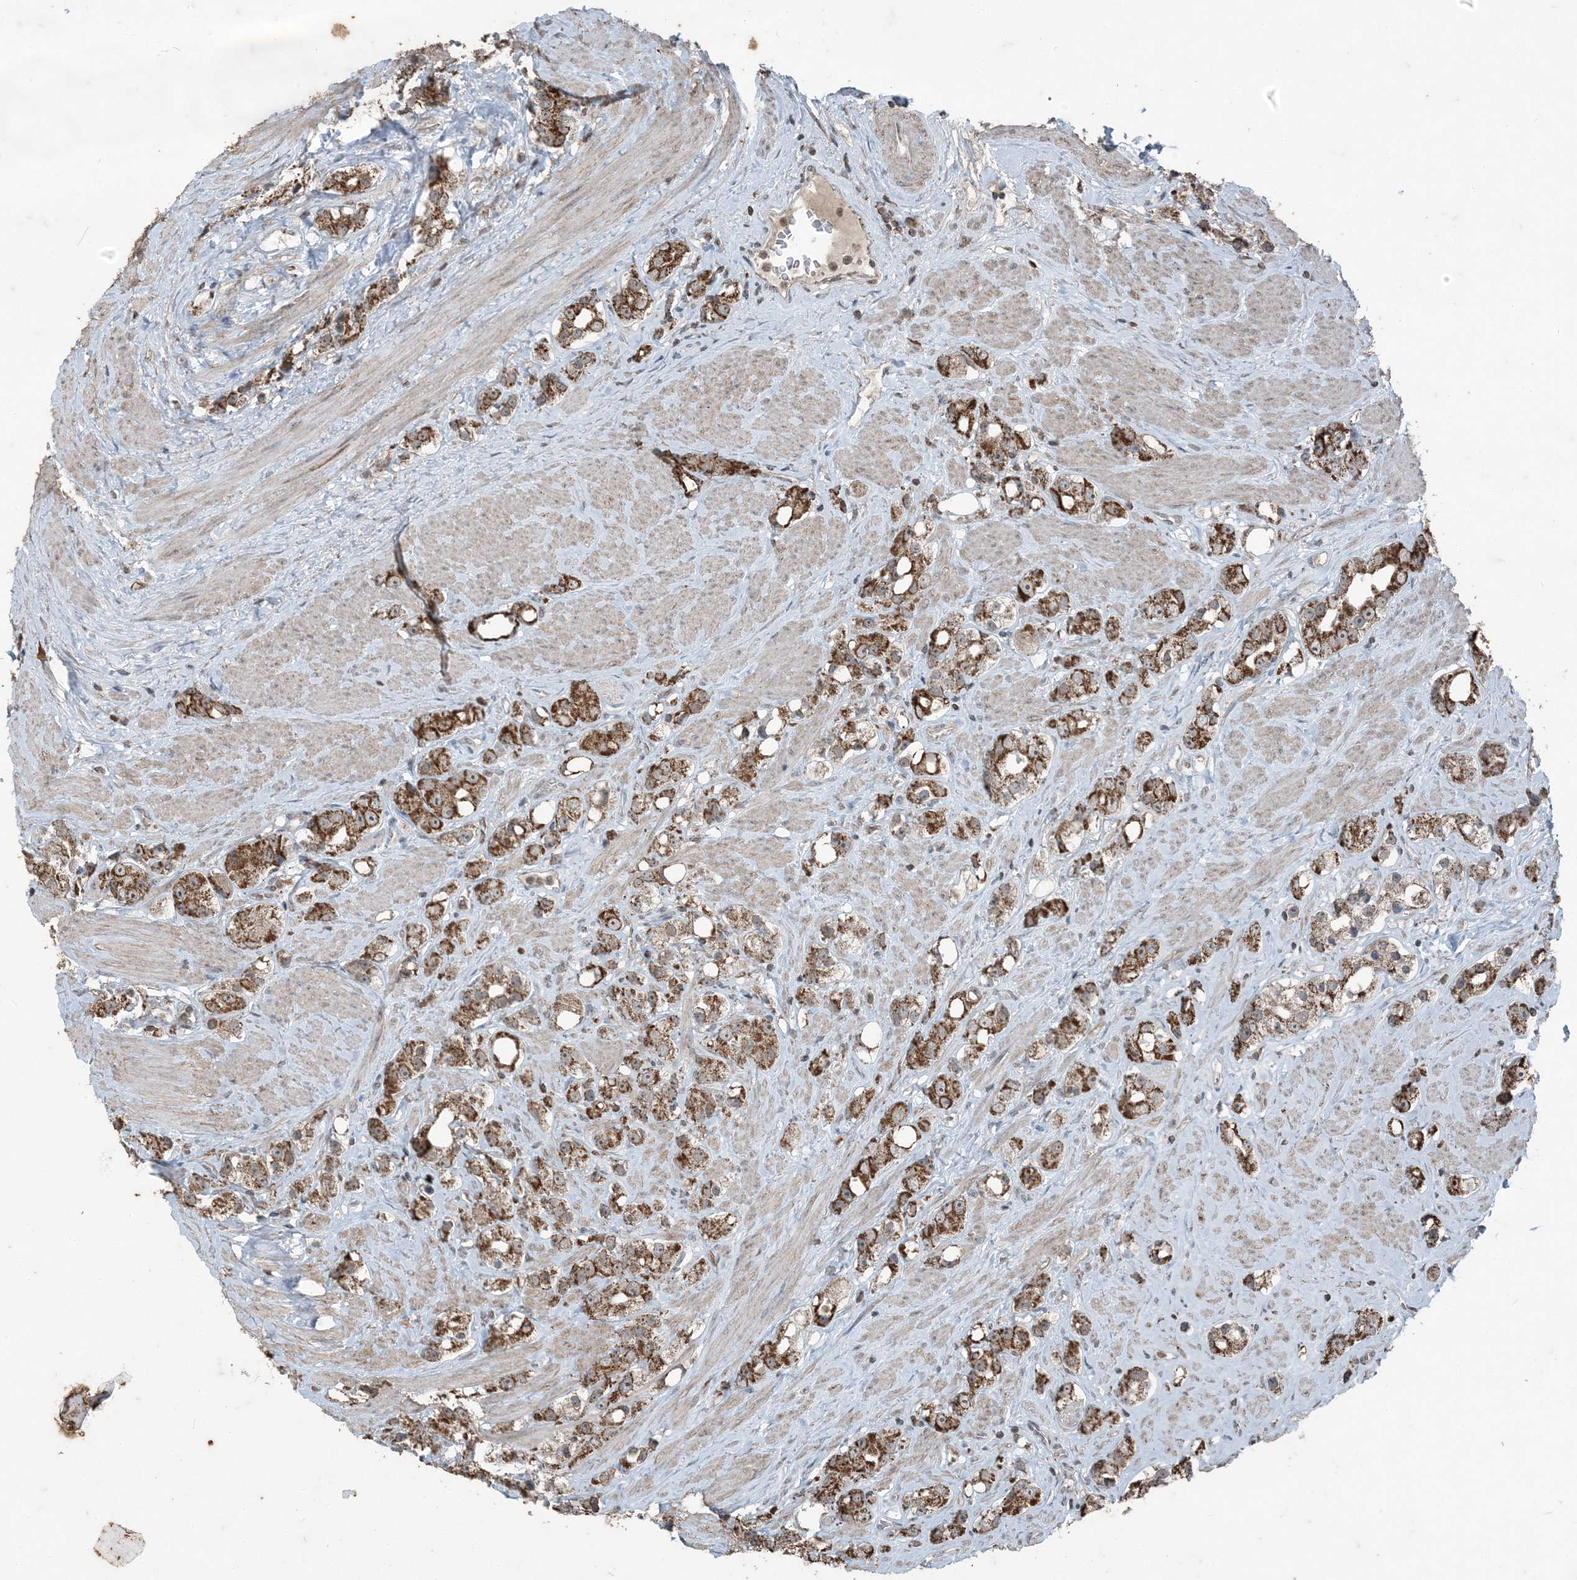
{"staining": {"intensity": "strong", "quantity": ">75%", "location": "cytoplasmic/membranous"}, "tissue": "prostate cancer", "cell_type": "Tumor cells", "image_type": "cancer", "snomed": [{"axis": "morphology", "description": "Adenocarcinoma, NOS"}, {"axis": "topography", "description": "Prostate"}], "caption": "Immunohistochemical staining of human prostate cancer (adenocarcinoma) exhibits high levels of strong cytoplasmic/membranous protein staining in approximately >75% of tumor cells. (IHC, brightfield microscopy, high magnification).", "gene": "GNL1", "patient": {"sex": "male", "age": 79}}